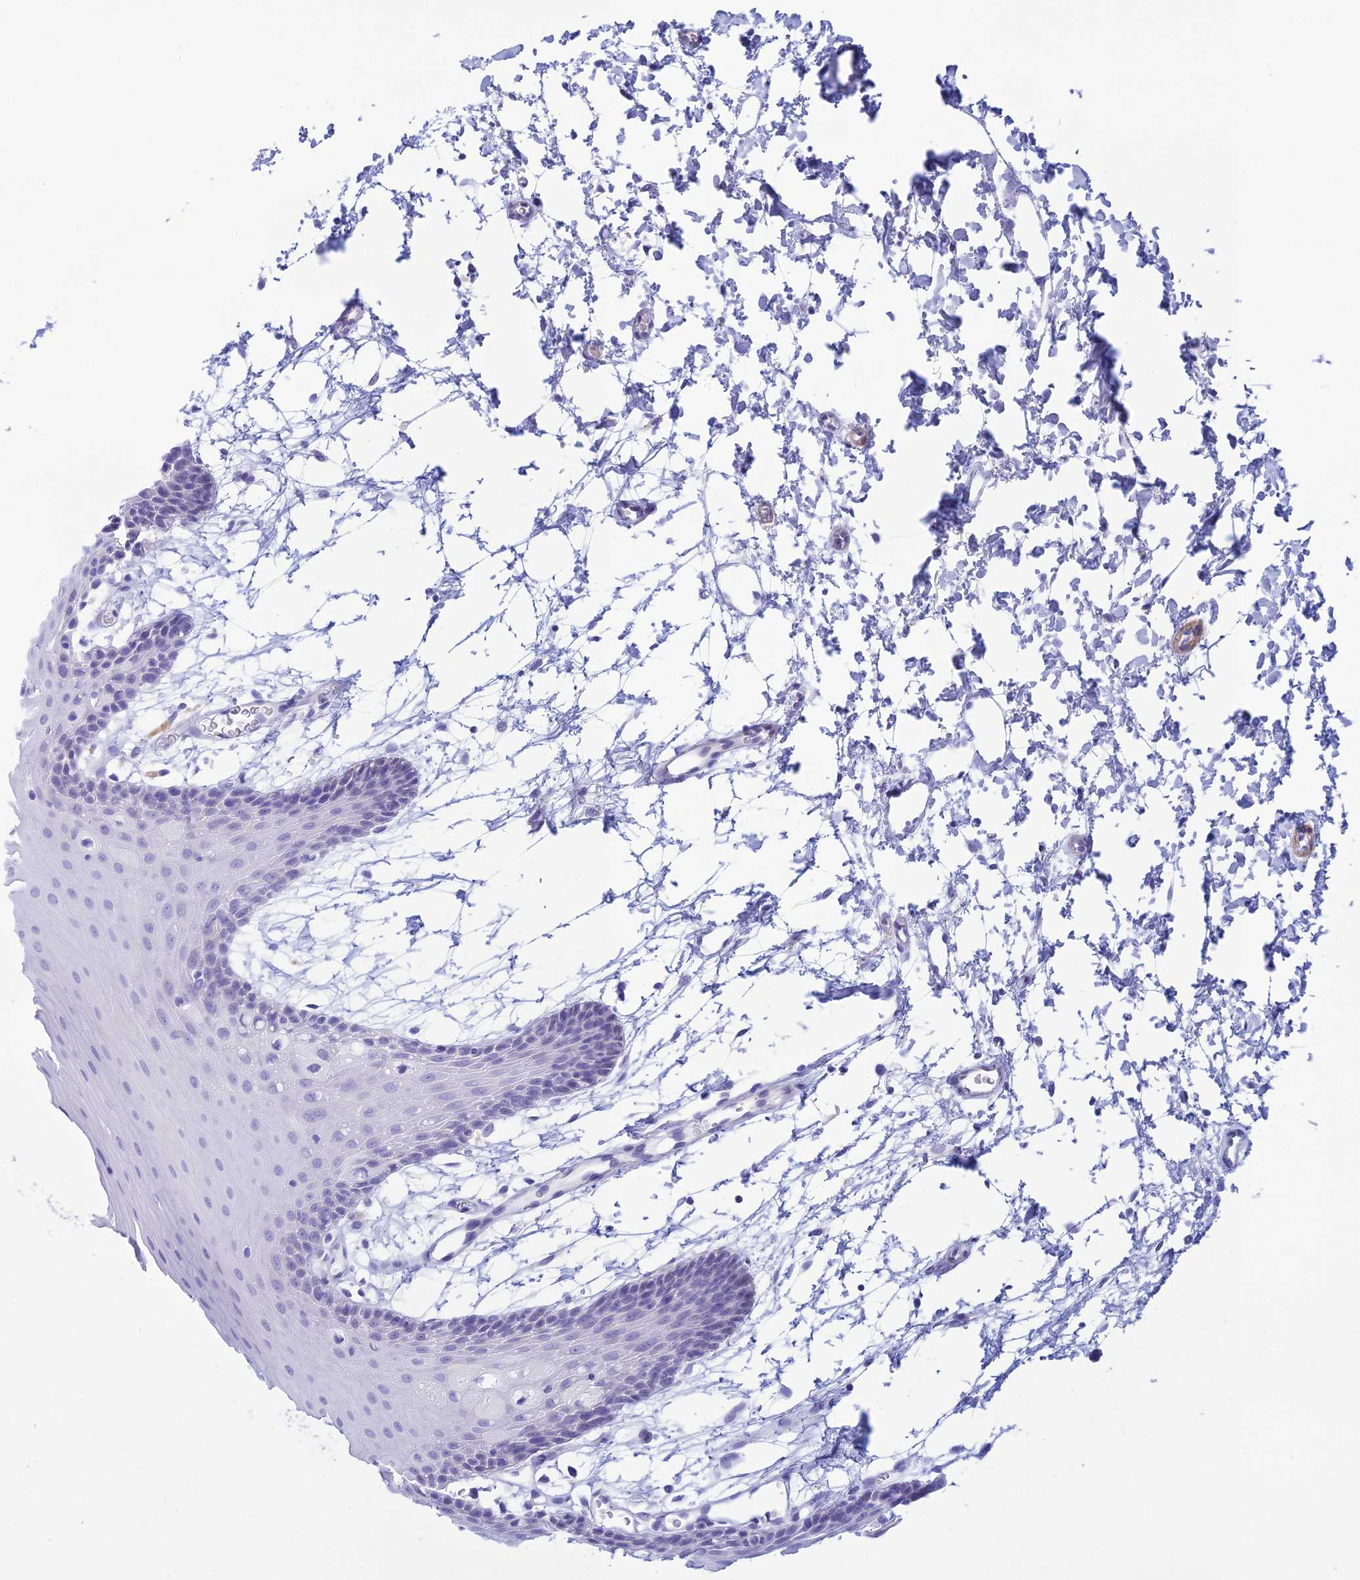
{"staining": {"intensity": "negative", "quantity": "none", "location": "none"}, "tissue": "oral mucosa", "cell_type": "Squamous epithelial cells", "image_type": "normal", "snomed": [{"axis": "morphology", "description": "Normal tissue, NOS"}, {"axis": "topography", "description": "Skeletal muscle"}, {"axis": "topography", "description": "Oral tissue"}, {"axis": "topography", "description": "Salivary gland"}, {"axis": "topography", "description": "Peripheral nerve tissue"}], "caption": "Squamous epithelial cells are negative for protein expression in benign human oral mucosa. Nuclei are stained in blue.", "gene": "FBXW4", "patient": {"sex": "male", "age": 54}}